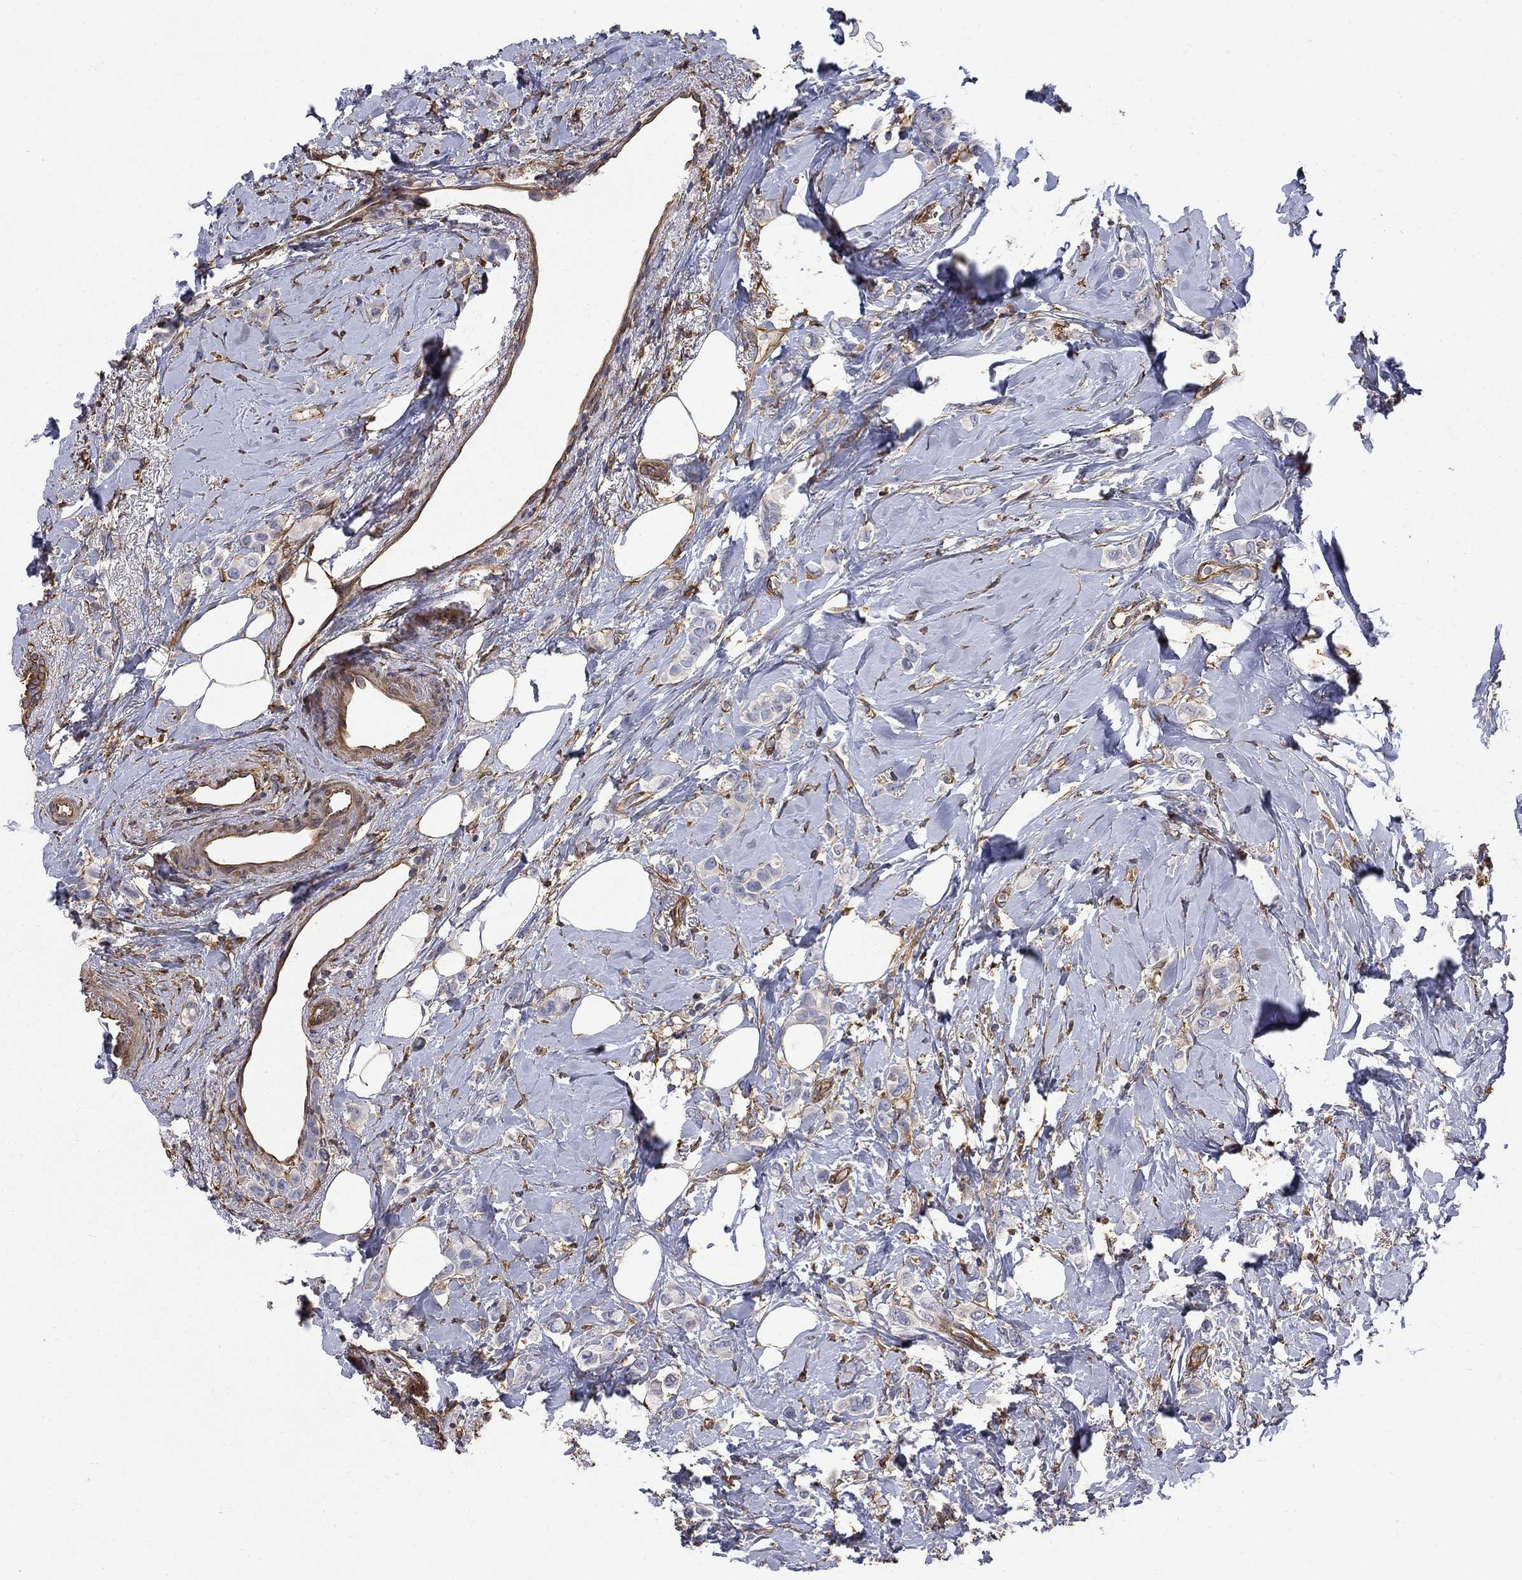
{"staining": {"intensity": "negative", "quantity": "none", "location": "none"}, "tissue": "breast cancer", "cell_type": "Tumor cells", "image_type": "cancer", "snomed": [{"axis": "morphology", "description": "Lobular carcinoma"}, {"axis": "topography", "description": "Breast"}], "caption": "Tumor cells are negative for protein expression in human breast cancer (lobular carcinoma).", "gene": "DPYSL2", "patient": {"sex": "female", "age": 66}}